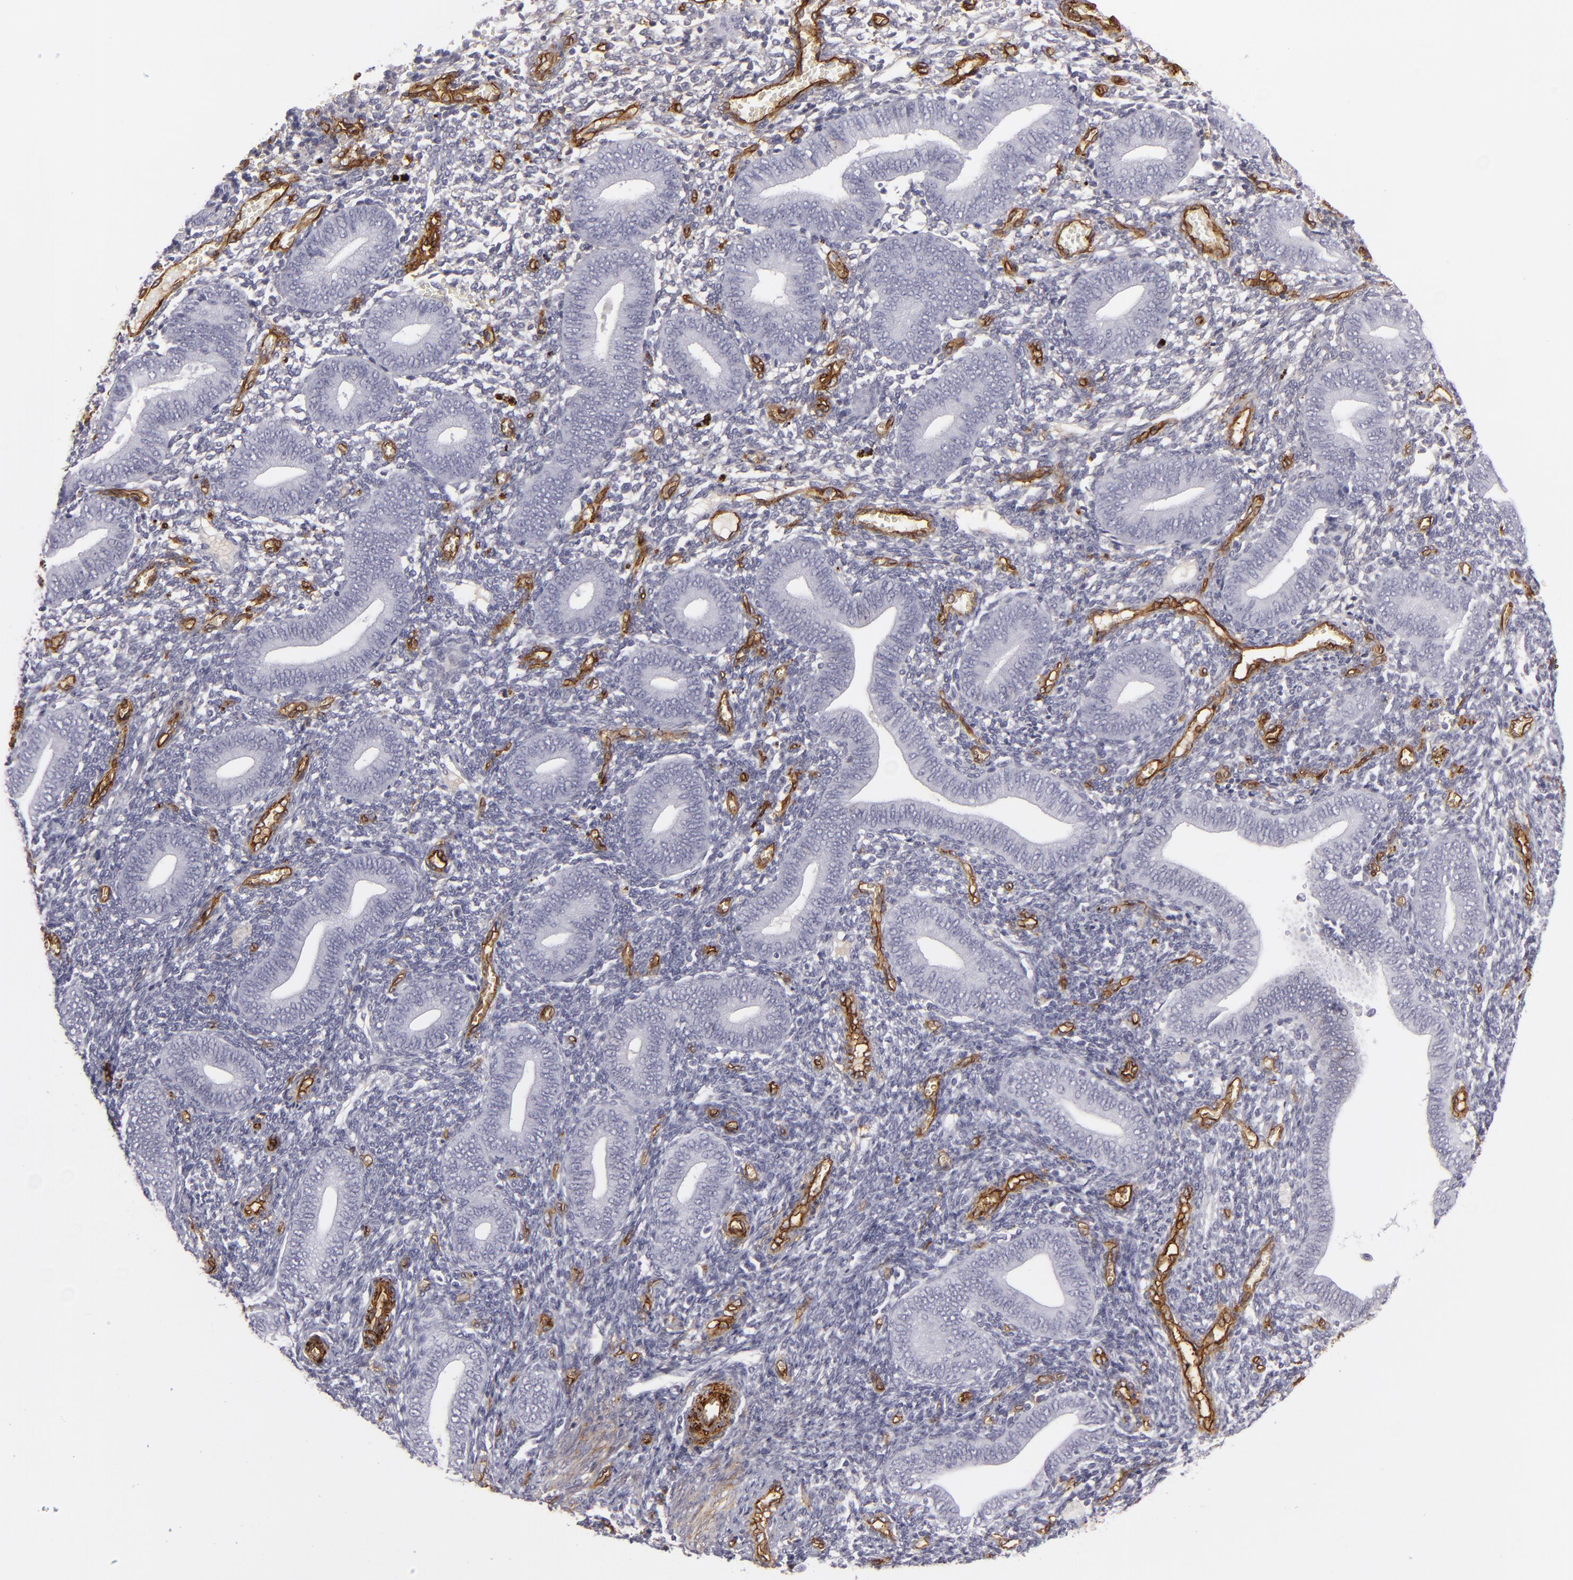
{"staining": {"intensity": "negative", "quantity": "none", "location": "none"}, "tissue": "endometrium", "cell_type": "Cells in endometrial stroma", "image_type": "normal", "snomed": [{"axis": "morphology", "description": "Normal tissue, NOS"}, {"axis": "topography", "description": "Uterus"}, {"axis": "topography", "description": "Endometrium"}], "caption": "The IHC image has no significant expression in cells in endometrial stroma of endometrium. (Brightfield microscopy of DAB (3,3'-diaminobenzidine) IHC at high magnification).", "gene": "MCAM", "patient": {"sex": "female", "age": 33}}